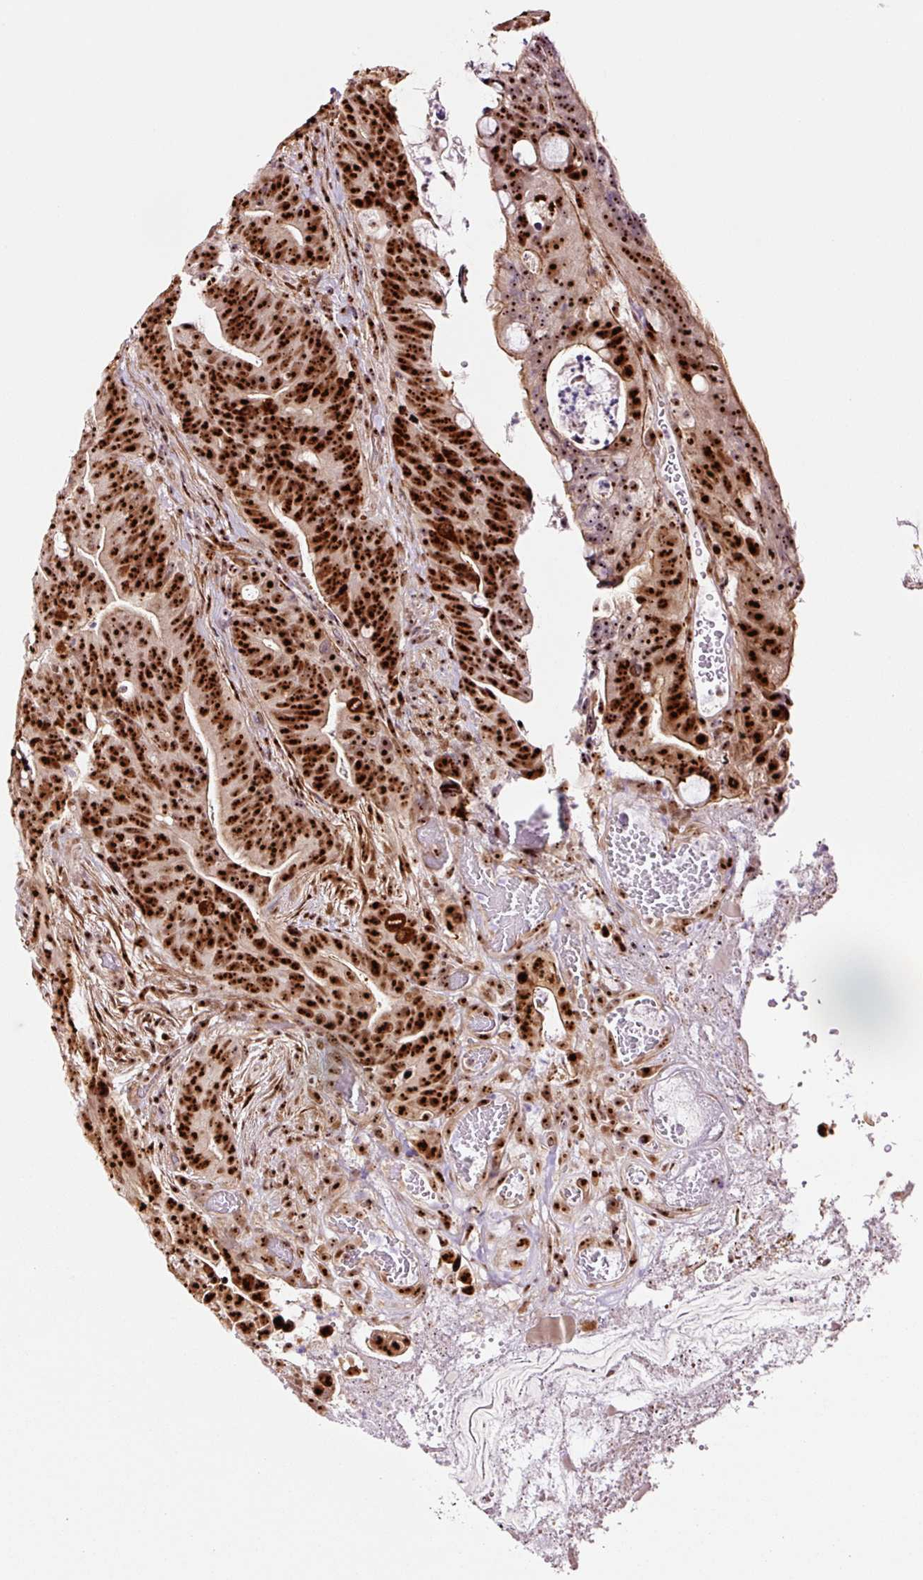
{"staining": {"intensity": "strong", "quantity": ">75%", "location": "cytoplasmic/membranous,nuclear"}, "tissue": "colorectal cancer", "cell_type": "Tumor cells", "image_type": "cancer", "snomed": [{"axis": "morphology", "description": "Adenocarcinoma, NOS"}, {"axis": "topography", "description": "Colon"}], "caption": "The photomicrograph displays staining of adenocarcinoma (colorectal), revealing strong cytoplasmic/membranous and nuclear protein expression (brown color) within tumor cells.", "gene": "GNL3", "patient": {"sex": "female", "age": 82}}